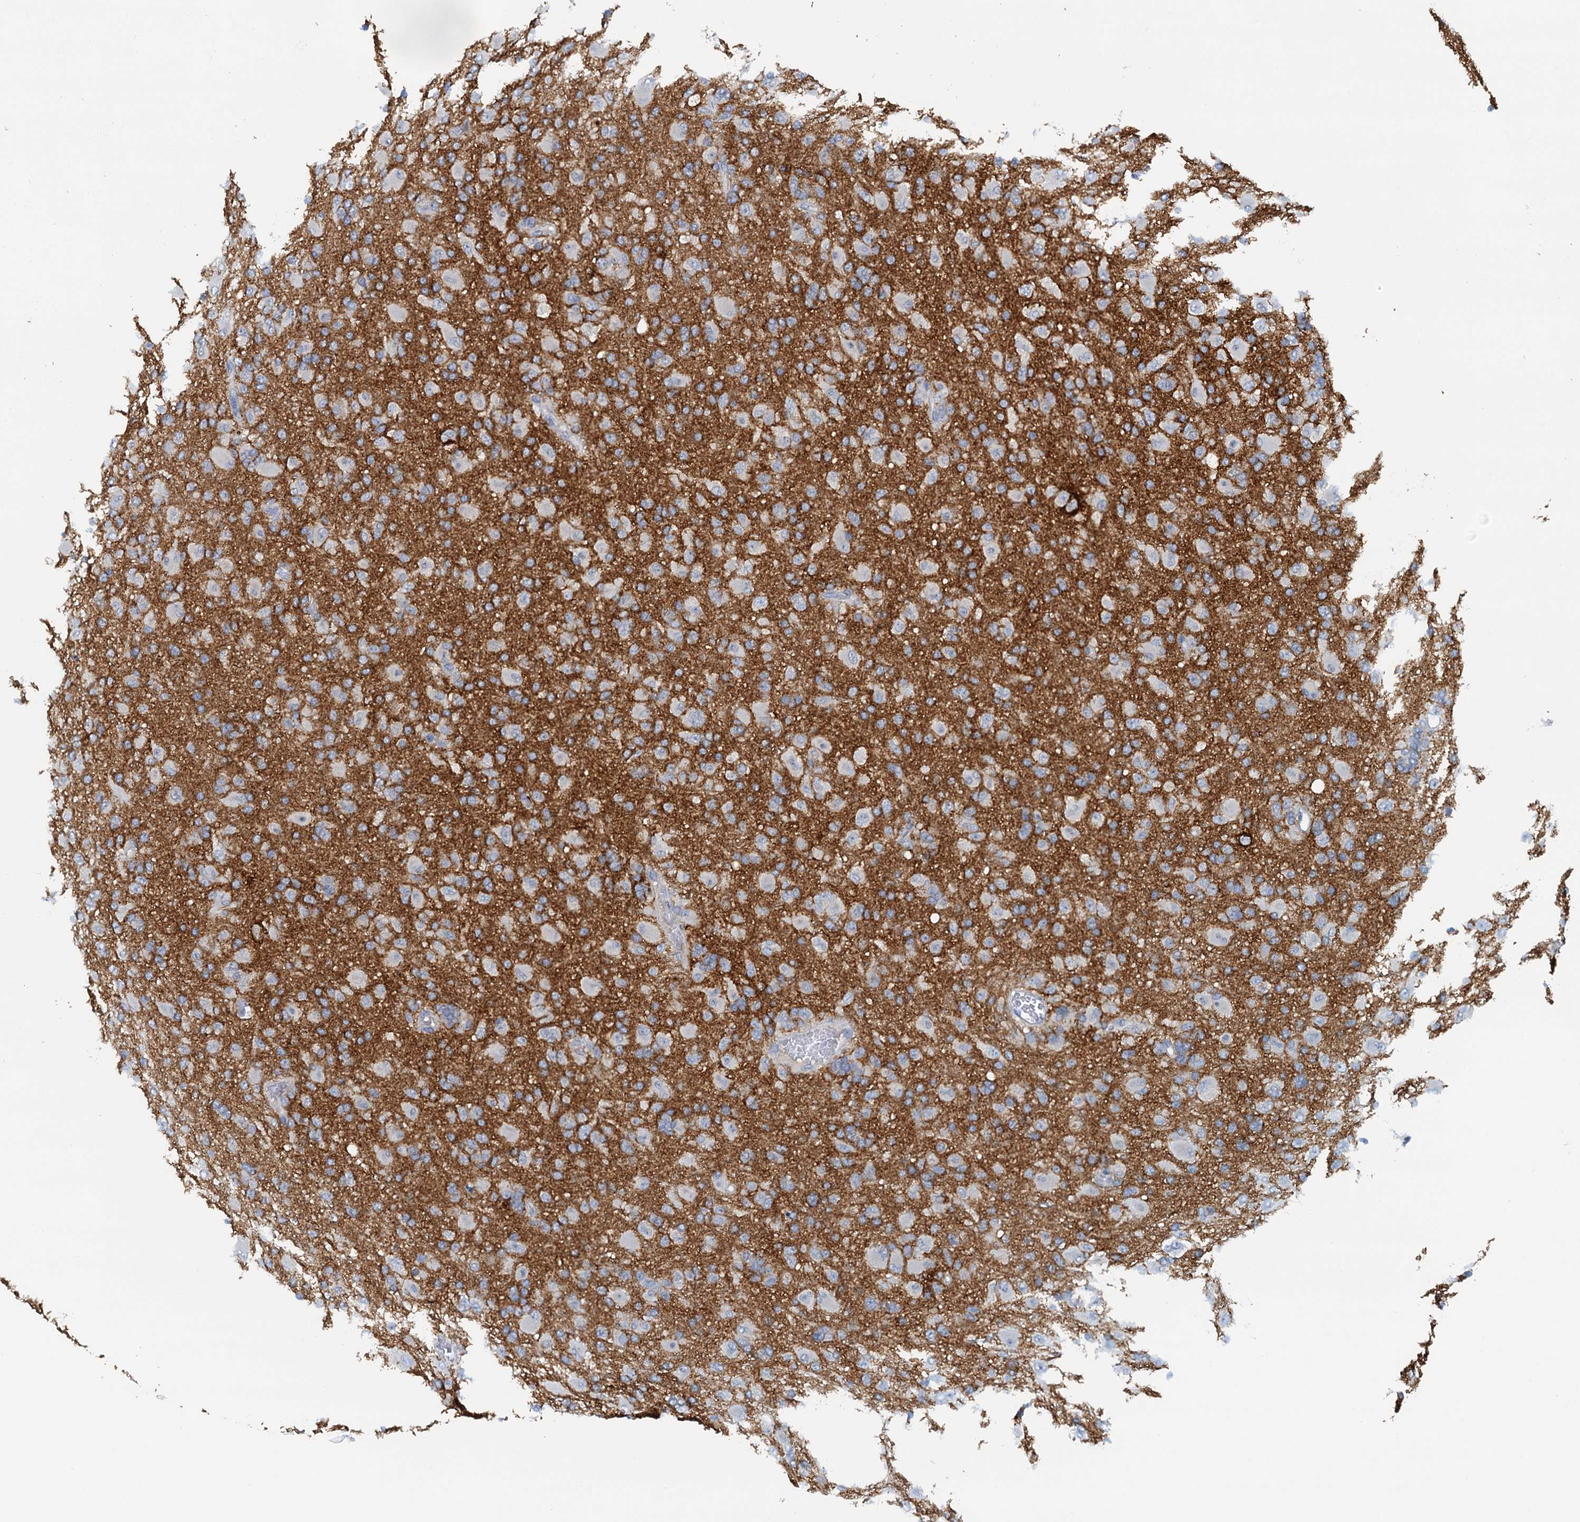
{"staining": {"intensity": "negative", "quantity": "none", "location": "none"}, "tissue": "glioma", "cell_type": "Tumor cells", "image_type": "cancer", "snomed": [{"axis": "morphology", "description": "Glioma, malignant, Low grade"}, {"axis": "topography", "description": "Brain"}], "caption": "Immunohistochemistry image of neoplastic tissue: human glioma stained with DAB (3,3'-diaminobenzidine) displays no significant protein positivity in tumor cells.", "gene": "DTD1", "patient": {"sex": "male", "age": 65}}